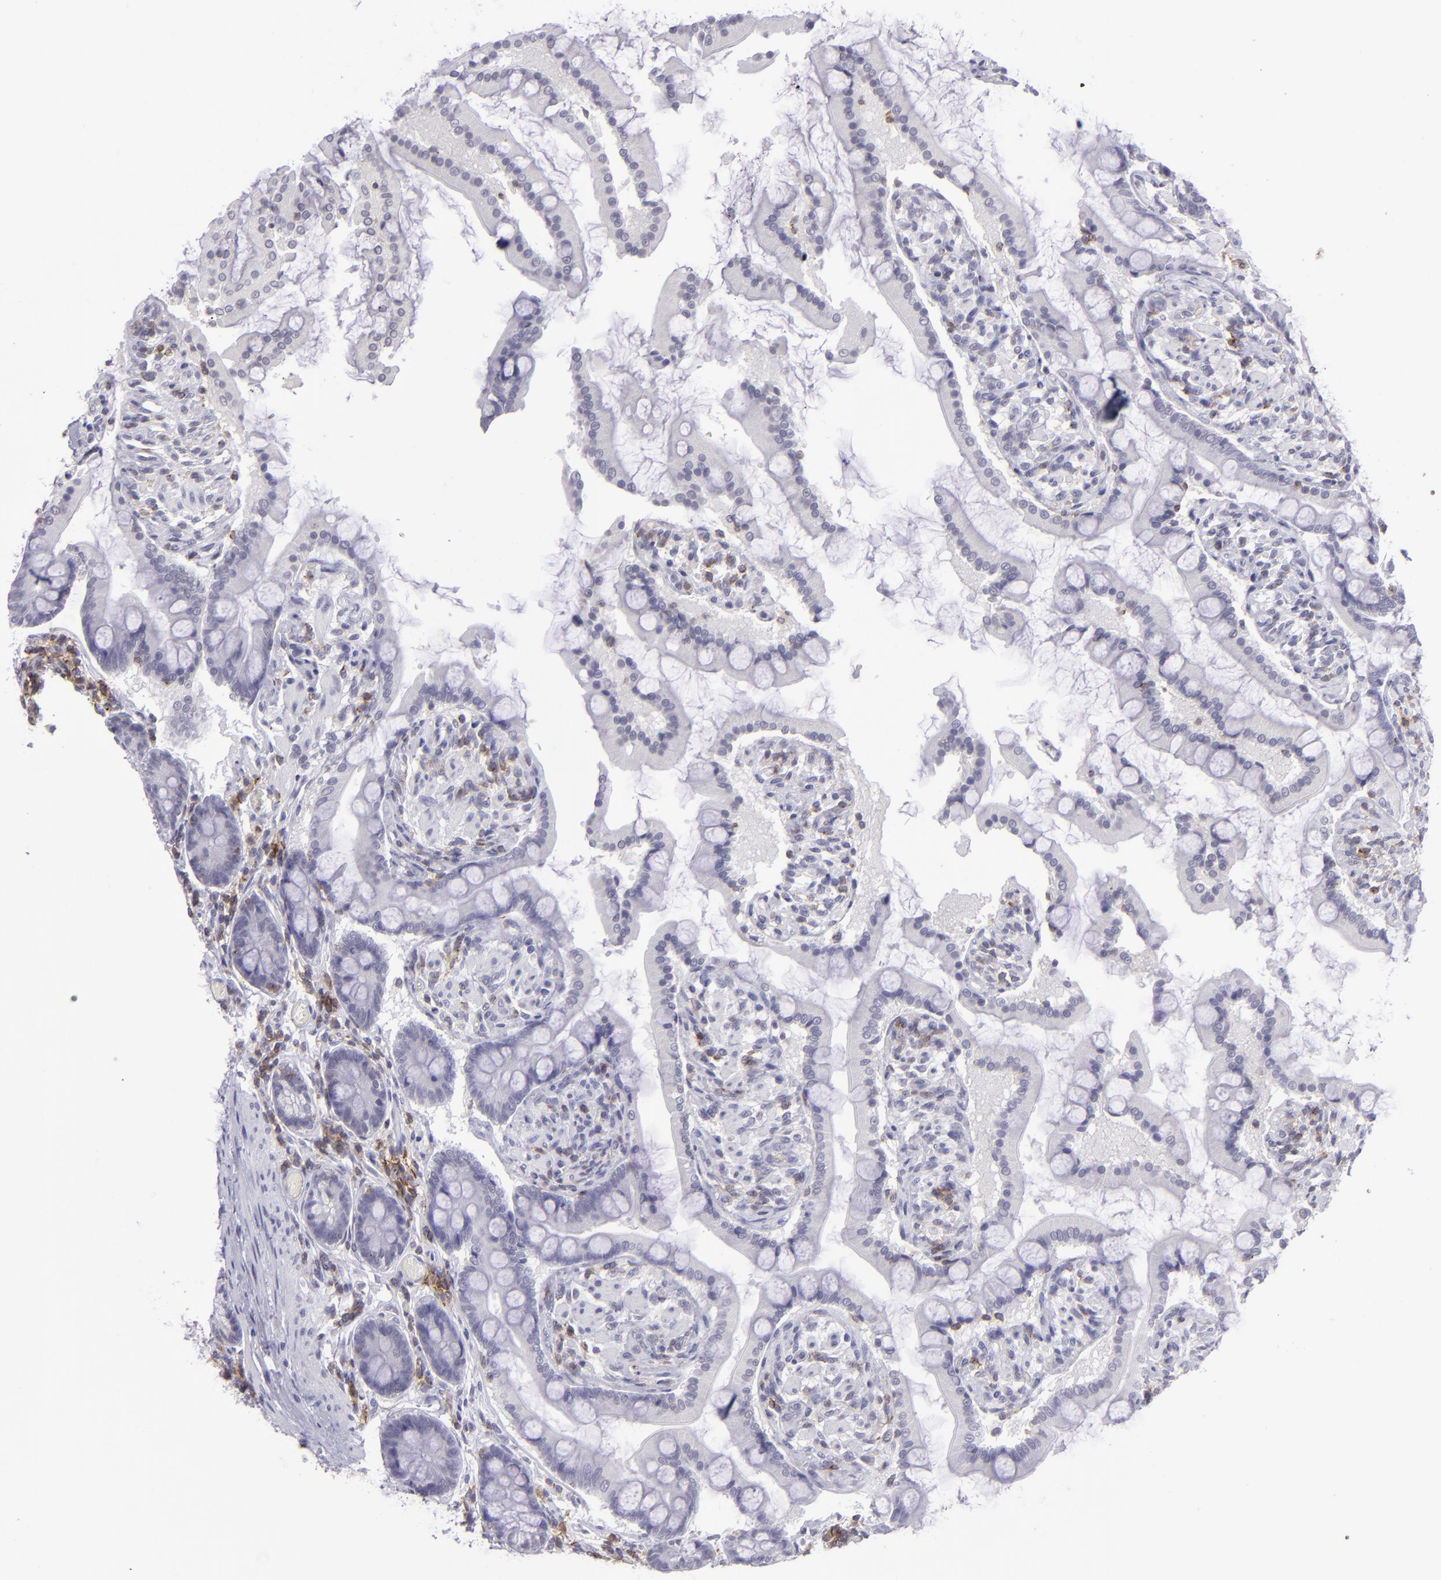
{"staining": {"intensity": "negative", "quantity": "none", "location": "none"}, "tissue": "small intestine", "cell_type": "Glandular cells", "image_type": "normal", "snomed": [{"axis": "morphology", "description": "Normal tissue, NOS"}, {"axis": "topography", "description": "Small intestine"}], "caption": "Protein analysis of normal small intestine exhibits no significant staining in glandular cells. (DAB (3,3'-diaminobenzidine) immunohistochemistry (IHC) visualized using brightfield microscopy, high magnification).", "gene": "CD48", "patient": {"sex": "male", "age": 41}}